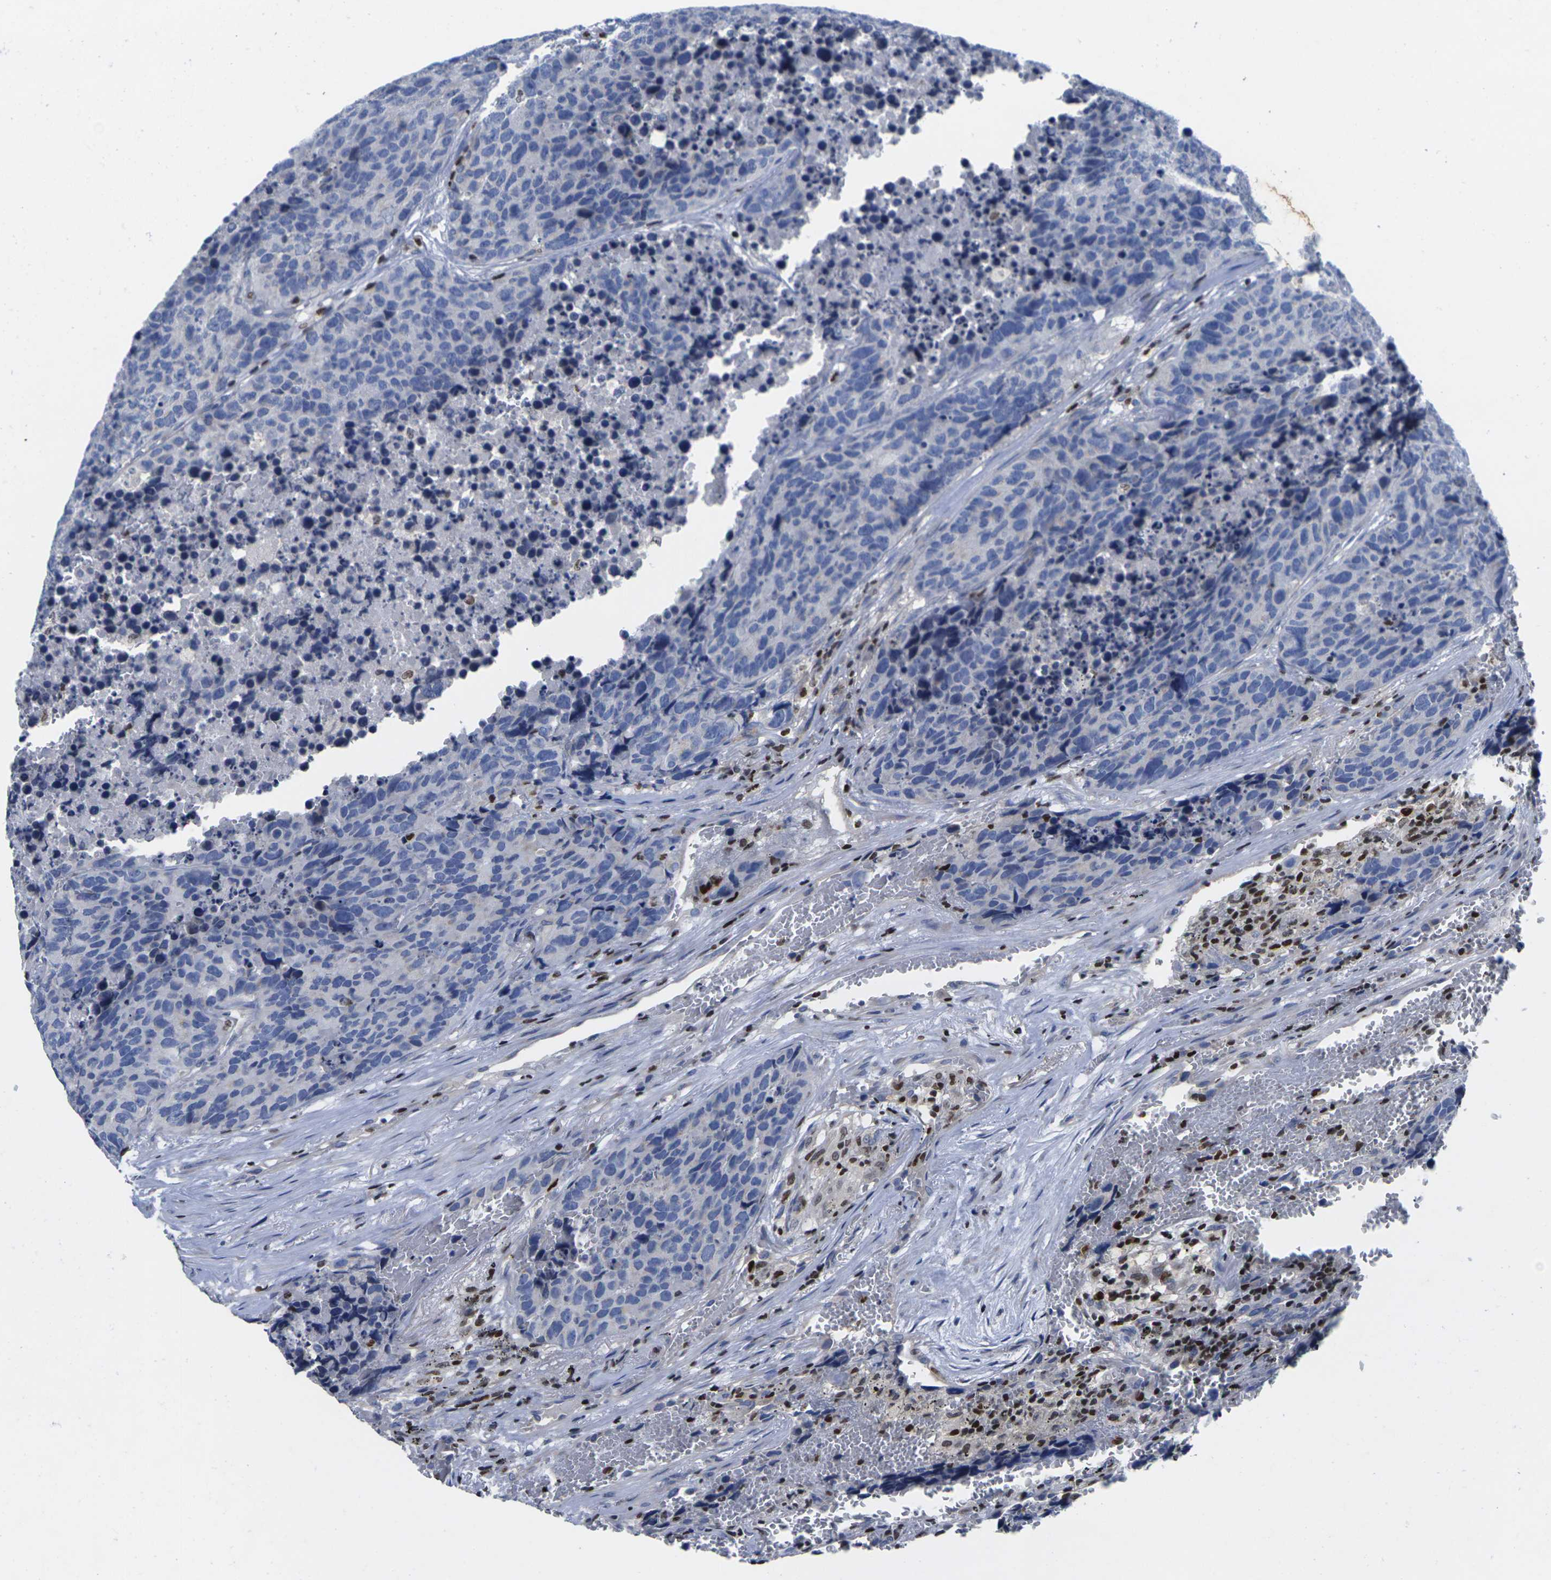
{"staining": {"intensity": "negative", "quantity": "none", "location": "none"}, "tissue": "carcinoid", "cell_type": "Tumor cells", "image_type": "cancer", "snomed": [{"axis": "morphology", "description": "Carcinoid, malignant, NOS"}, {"axis": "topography", "description": "Lung"}], "caption": "Tumor cells are negative for brown protein staining in malignant carcinoid.", "gene": "IKZF1", "patient": {"sex": "male", "age": 60}}